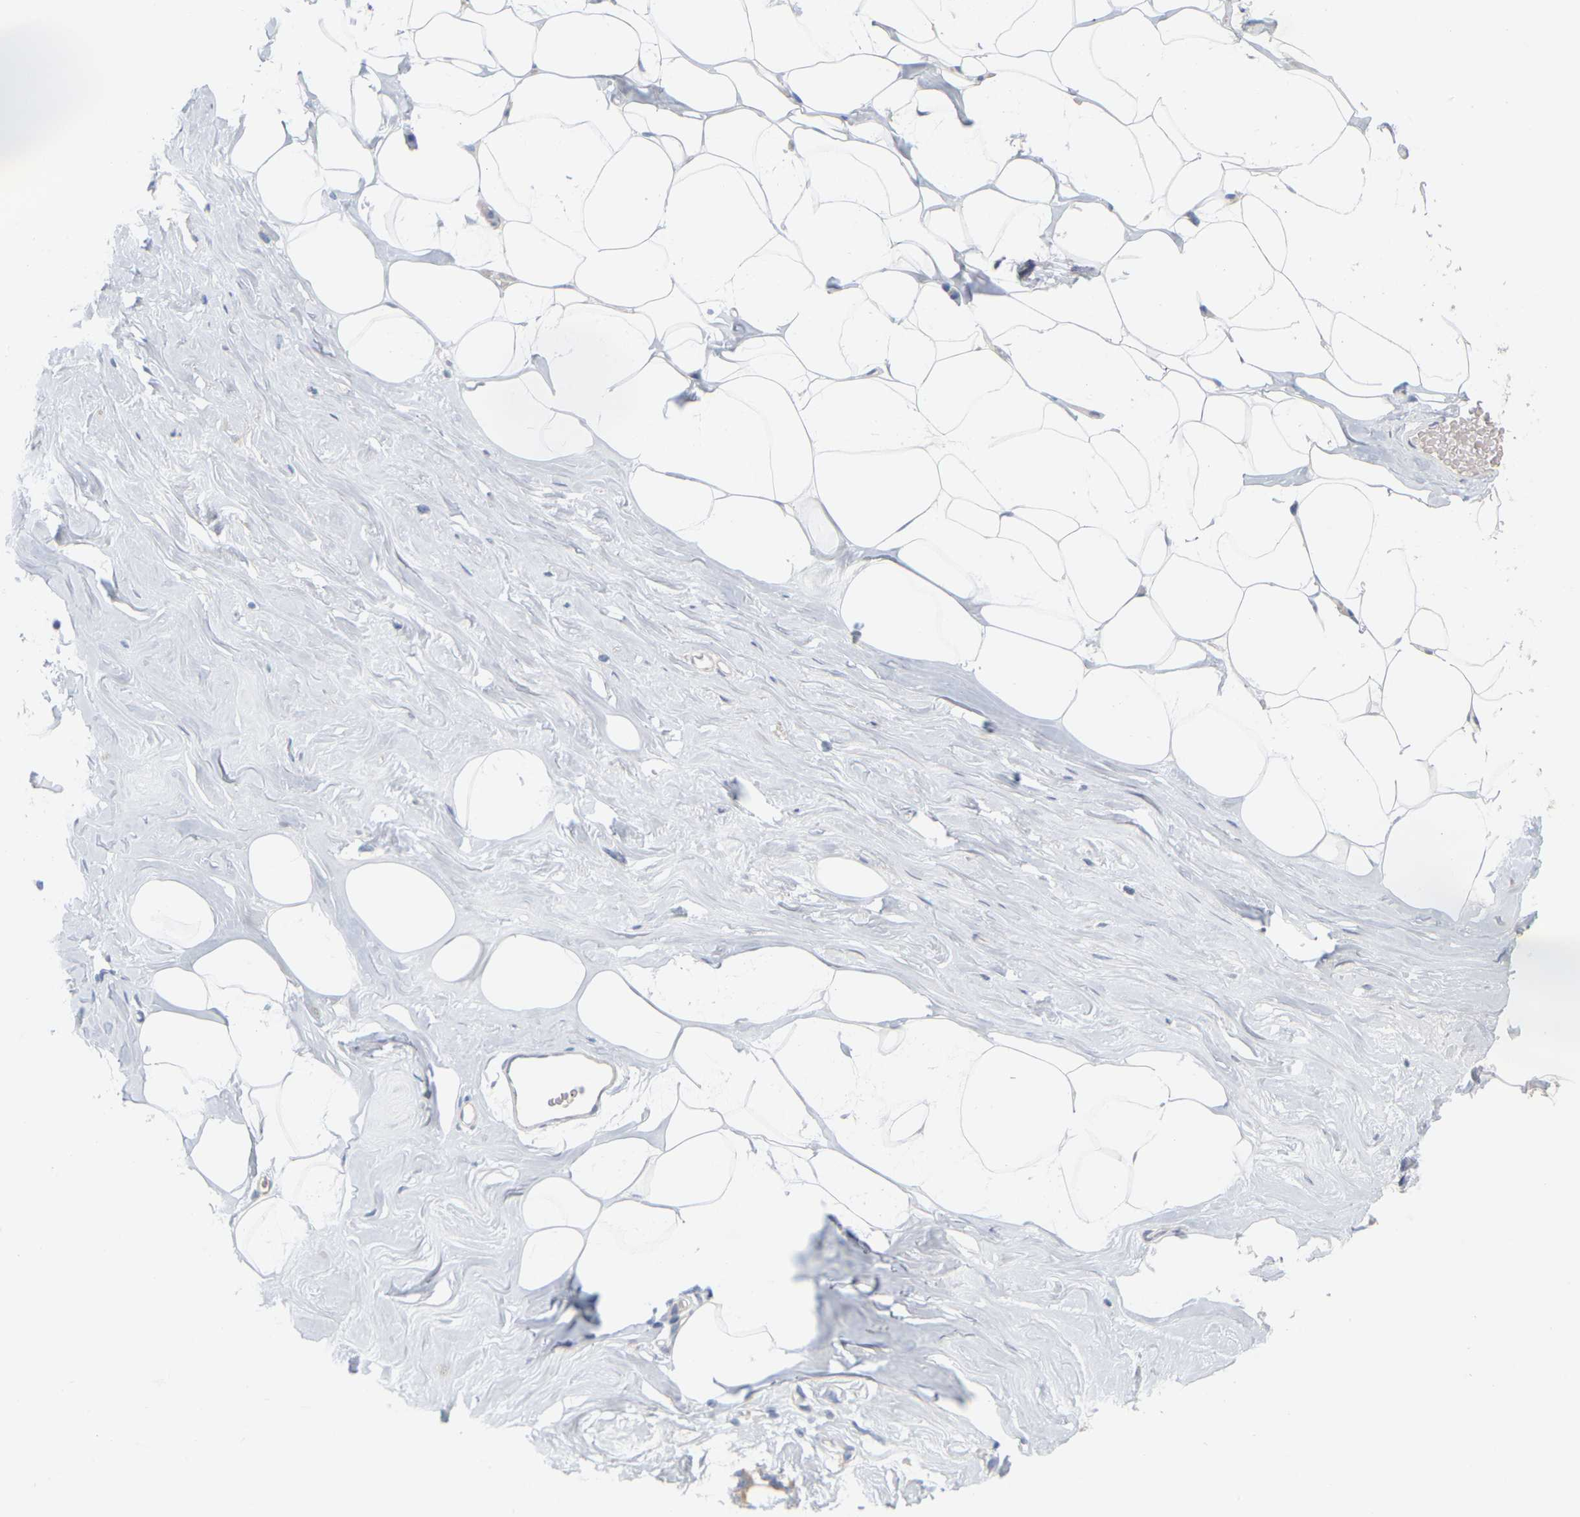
{"staining": {"intensity": "negative", "quantity": "none", "location": "none"}, "tissue": "adipose tissue", "cell_type": "Adipocytes", "image_type": "normal", "snomed": [{"axis": "morphology", "description": "Normal tissue, NOS"}, {"axis": "morphology", "description": "Fibrosis, NOS"}, {"axis": "topography", "description": "Breast"}, {"axis": "topography", "description": "Adipose tissue"}], "caption": "Photomicrograph shows no protein expression in adipocytes of normal adipose tissue. Brightfield microscopy of immunohistochemistry stained with DAB (brown) and hematoxylin (blue), captured at high magnification.", "gene": "MINDY4", "patient": {"sex": "female", "age": 39}}